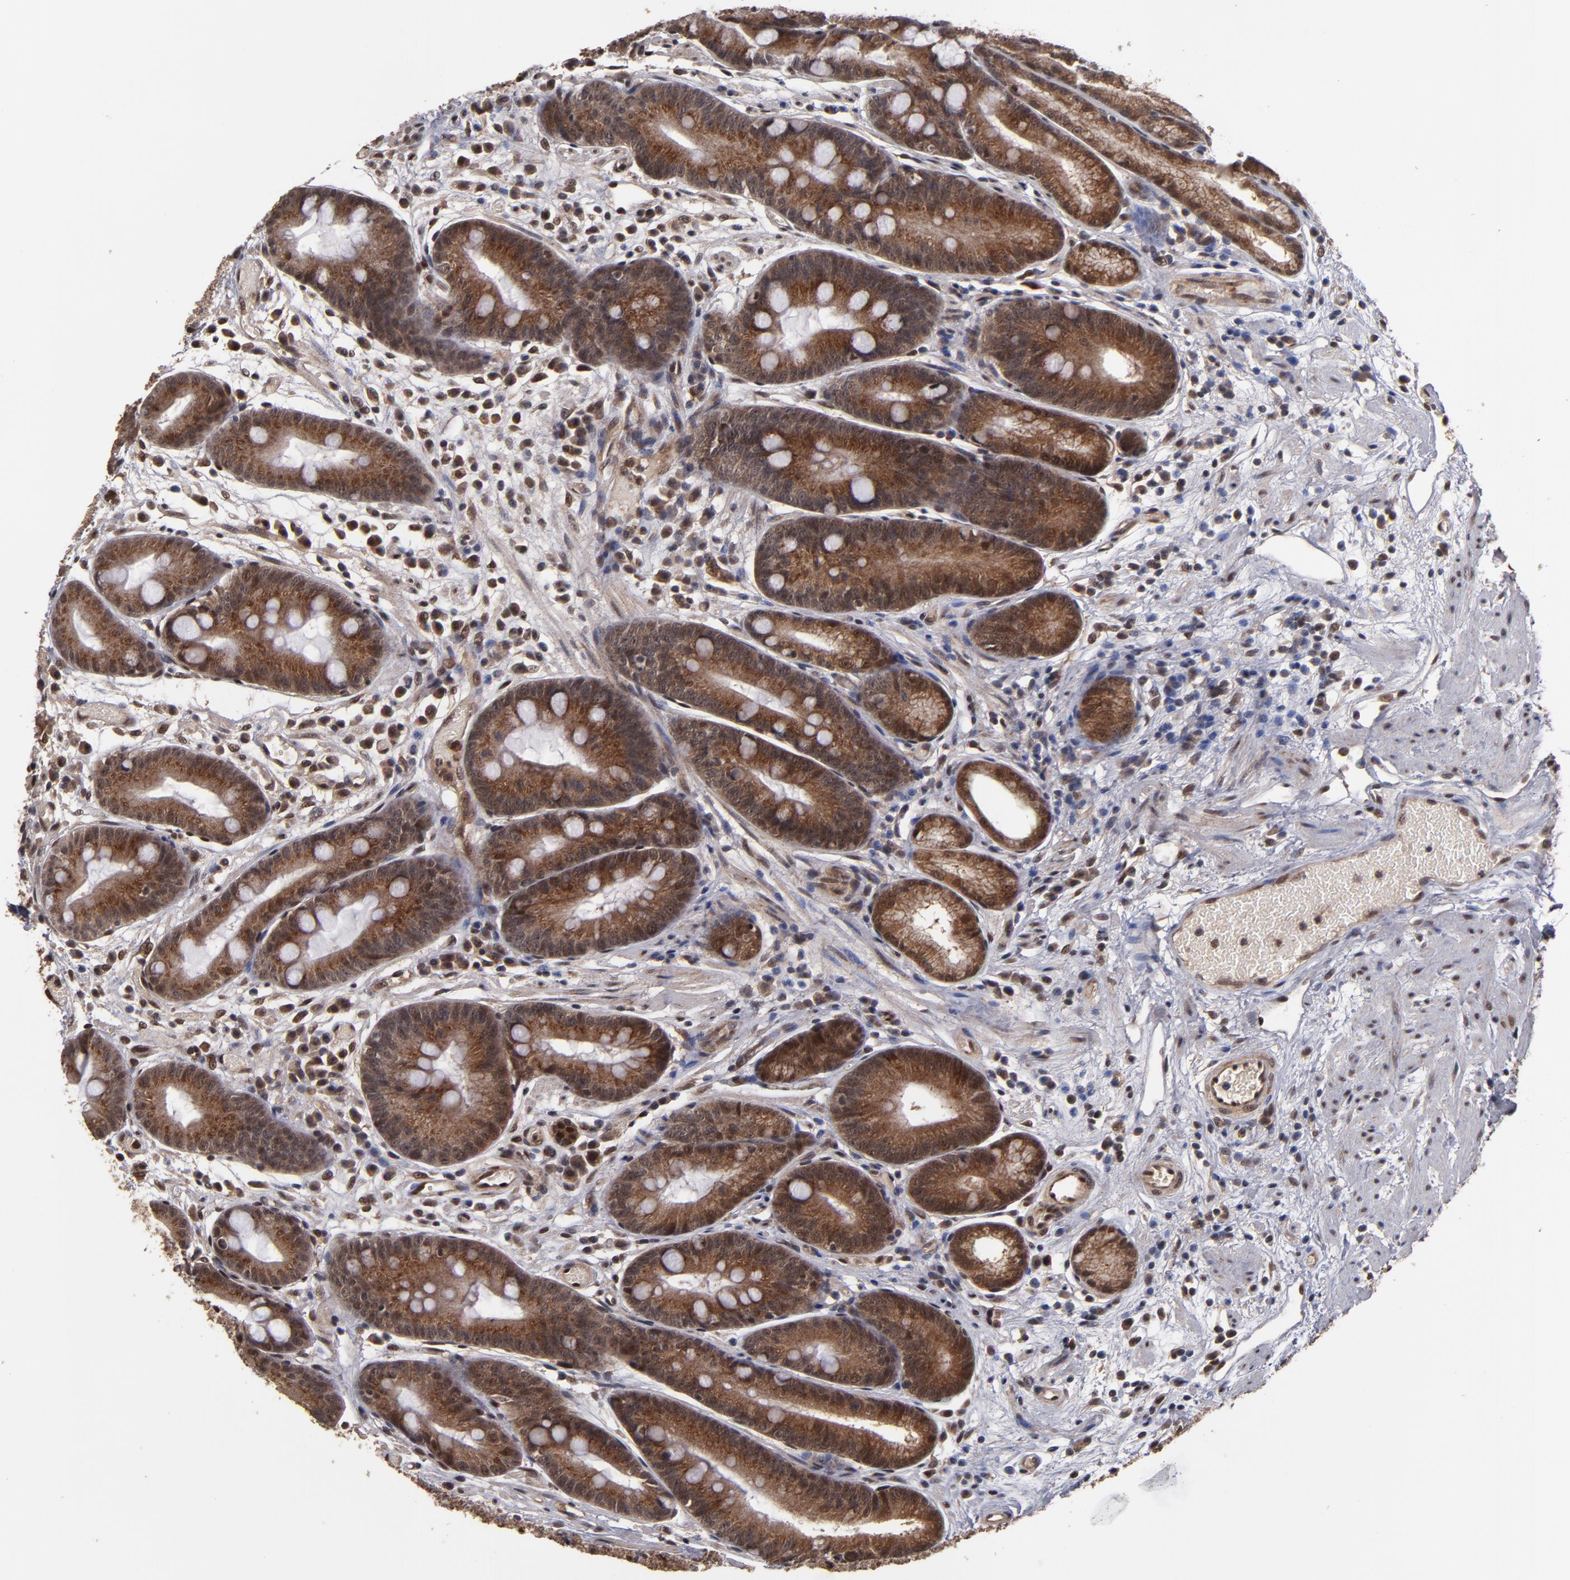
{"staining": {"intensity": "strong", "quantity": ">75%", "location": "cytoplasmic/membranous"}, "tissue": "stomach", "cell_type": "Glandular cells", "image_type": "normal", "snomed": [{"axis": "morphology", "description": "Normal tissue, NOS"}, {"axis": "morphology", "description": "Inflammation, NOS"}, {"axis": "topography", "description": "Stomach, lower"}], "caption": "Protein expression analysis of normal human stomach reveals strong cytoplasmic/membranous expression in about >75% of glandular cells.", "gene": "CUL5", "patient": {"sex": "male", "age": 59}}